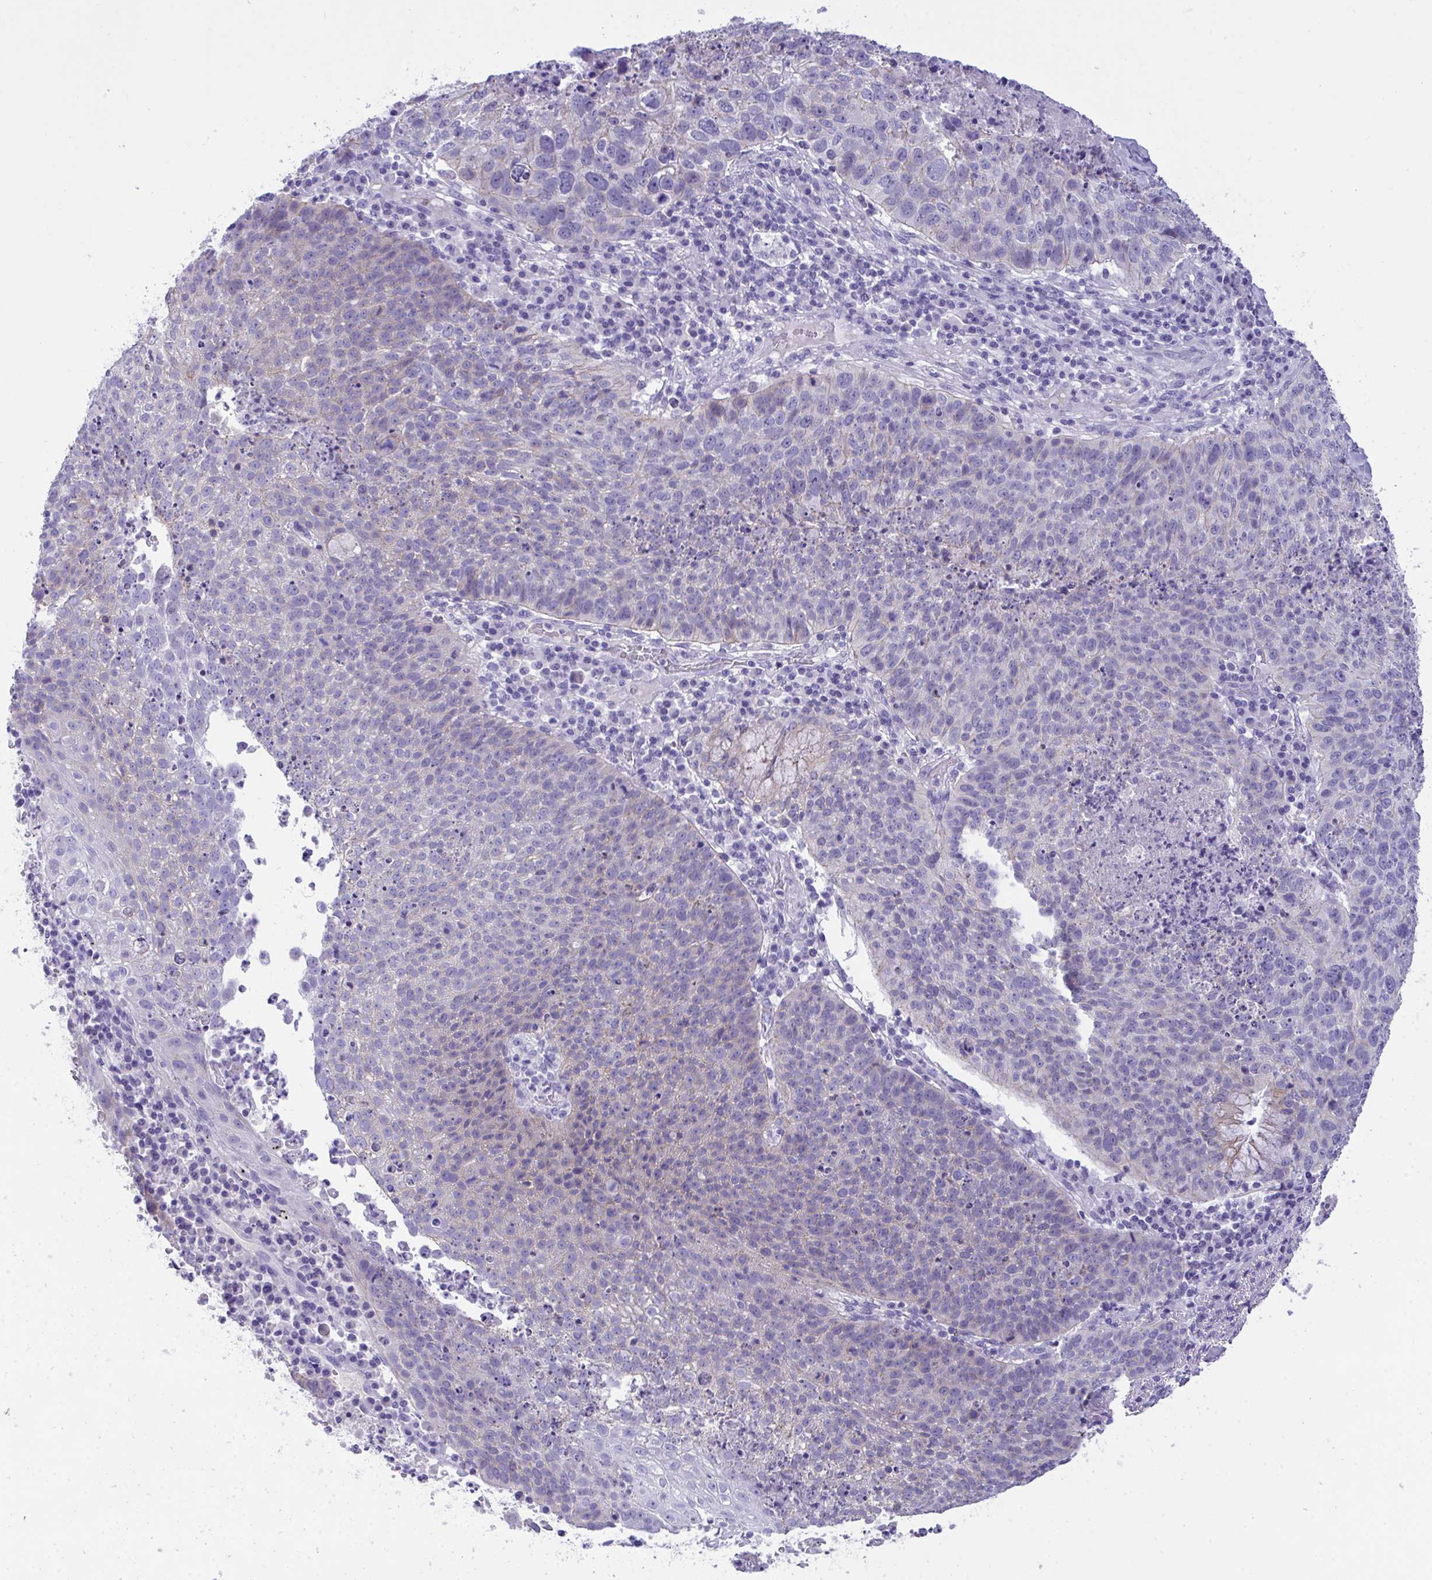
{"staining": {"intensity": "negative", "quantity": "none", "location": "none"}, "tissue": "lung cancer", "cell_type": "Tumor cells", "image_type": "cancer", "snomed": [{"axis": "morphology", "description": "Squamous cell carcinoma, NOS"}, {"axis": "topography", "description": "Lung"}], "caption": "DAB (3,3'-diaminobenzidine) immunohistochemical staining of lung cancer displays no significant staining in tumor cells. (Stains: DAB IHC with hematoxylin counter stain, Microscopy: brightfield microscopy at high magnification).", "gene": "GLB1L2", "patient": {"sex": "male", "age": 63}}